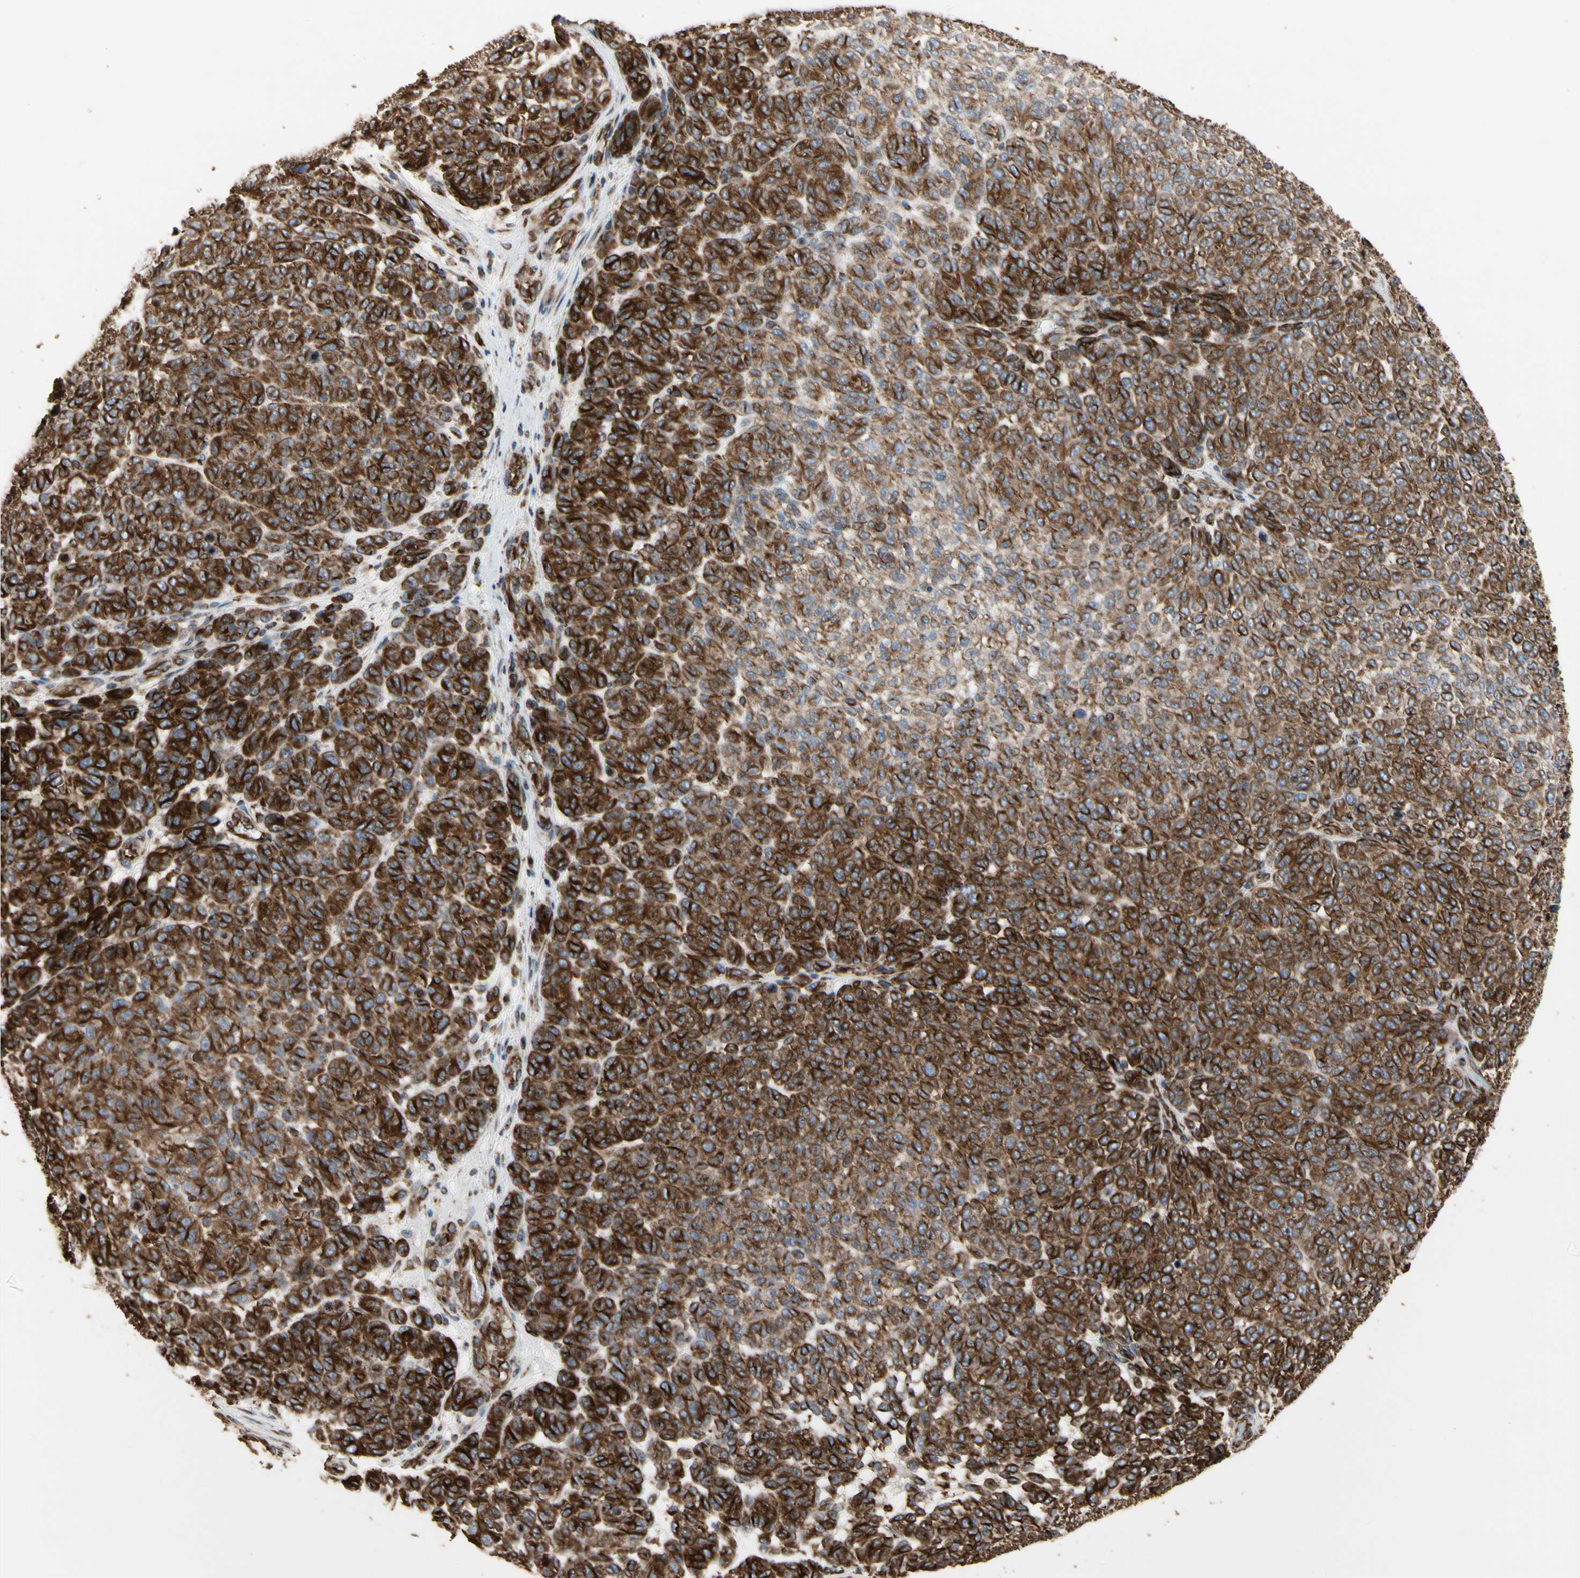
{"staining": {"intensity": "moderate", "quantity": "25%-75%", "location": "cytoplasmic/membranous"}, "tissue": "melanoma", "cell_type": "Tumor cells", "image_type": "cancer", "snomed": [{"axis": "morphology", "description": "Malignant melanoma, NOS"}, {"axis": "topography", "description": "Skin"}], "caption": "Moderate cytoplasmic/membranous protein staining is identified in about 25%-75% of tumor cells in malignant melanoma.", "gene": "TUBA1A", "patient": {"sex": "male", "age": 59}}